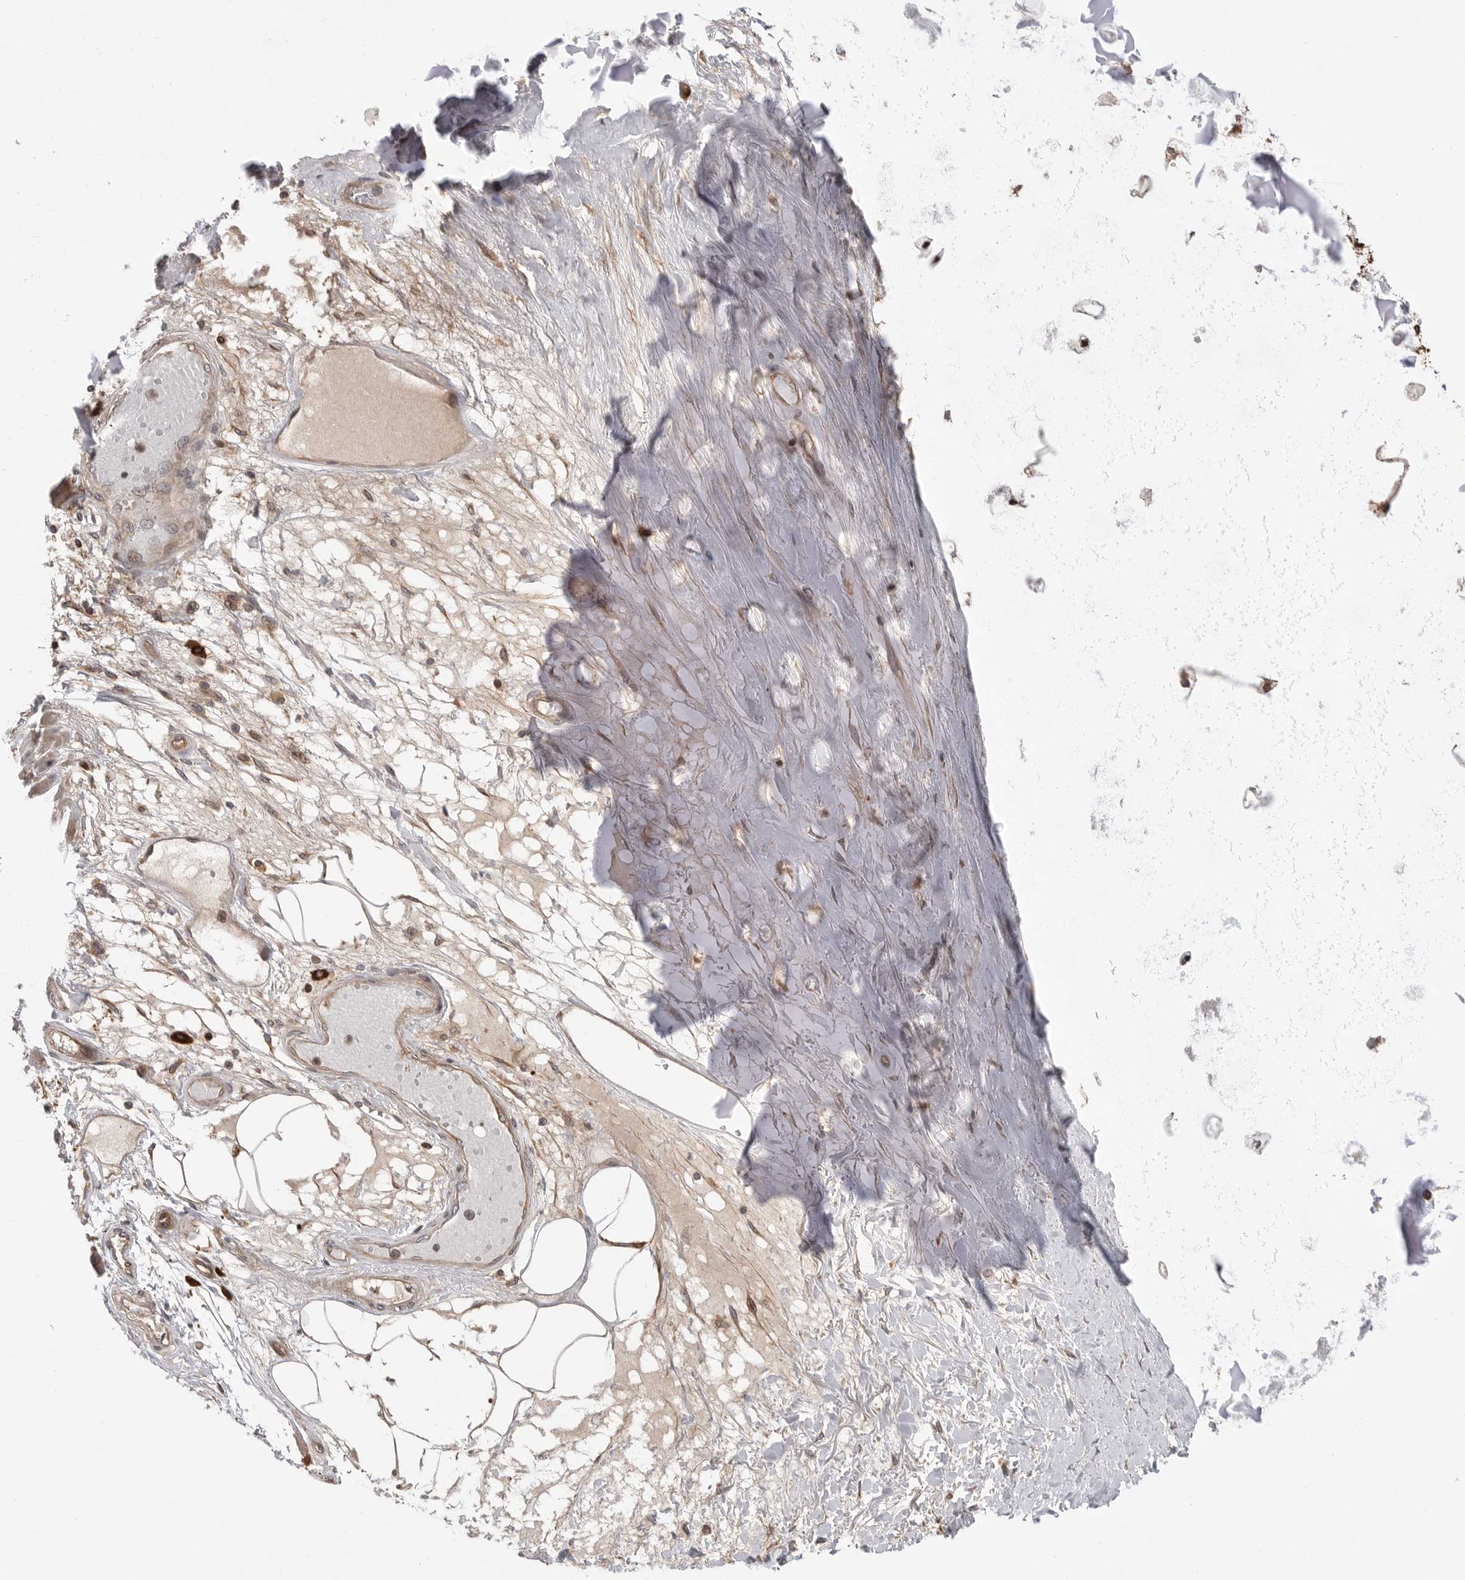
{"staining": {"intensity": "weak", "quantity": ">75%", "location": "cytoplasmic/membranous"}, "tissue": "adipose tissue", "cell_type": "Adipocytes", "image_type": "normal", "snomed": [{"axis": "morphology", "description": "Normal tissue, NOS"}, {"axis": "topography", "description": "Bronchus"}], "caption": "Immunohistochemical staining of normal human adipose tissue reveals weak cytoplasmic/membranous protein positivity in approximately >75% of adipocytes.", "gene": "OXR1", "patient": {"sex": "male", "age": 66}}